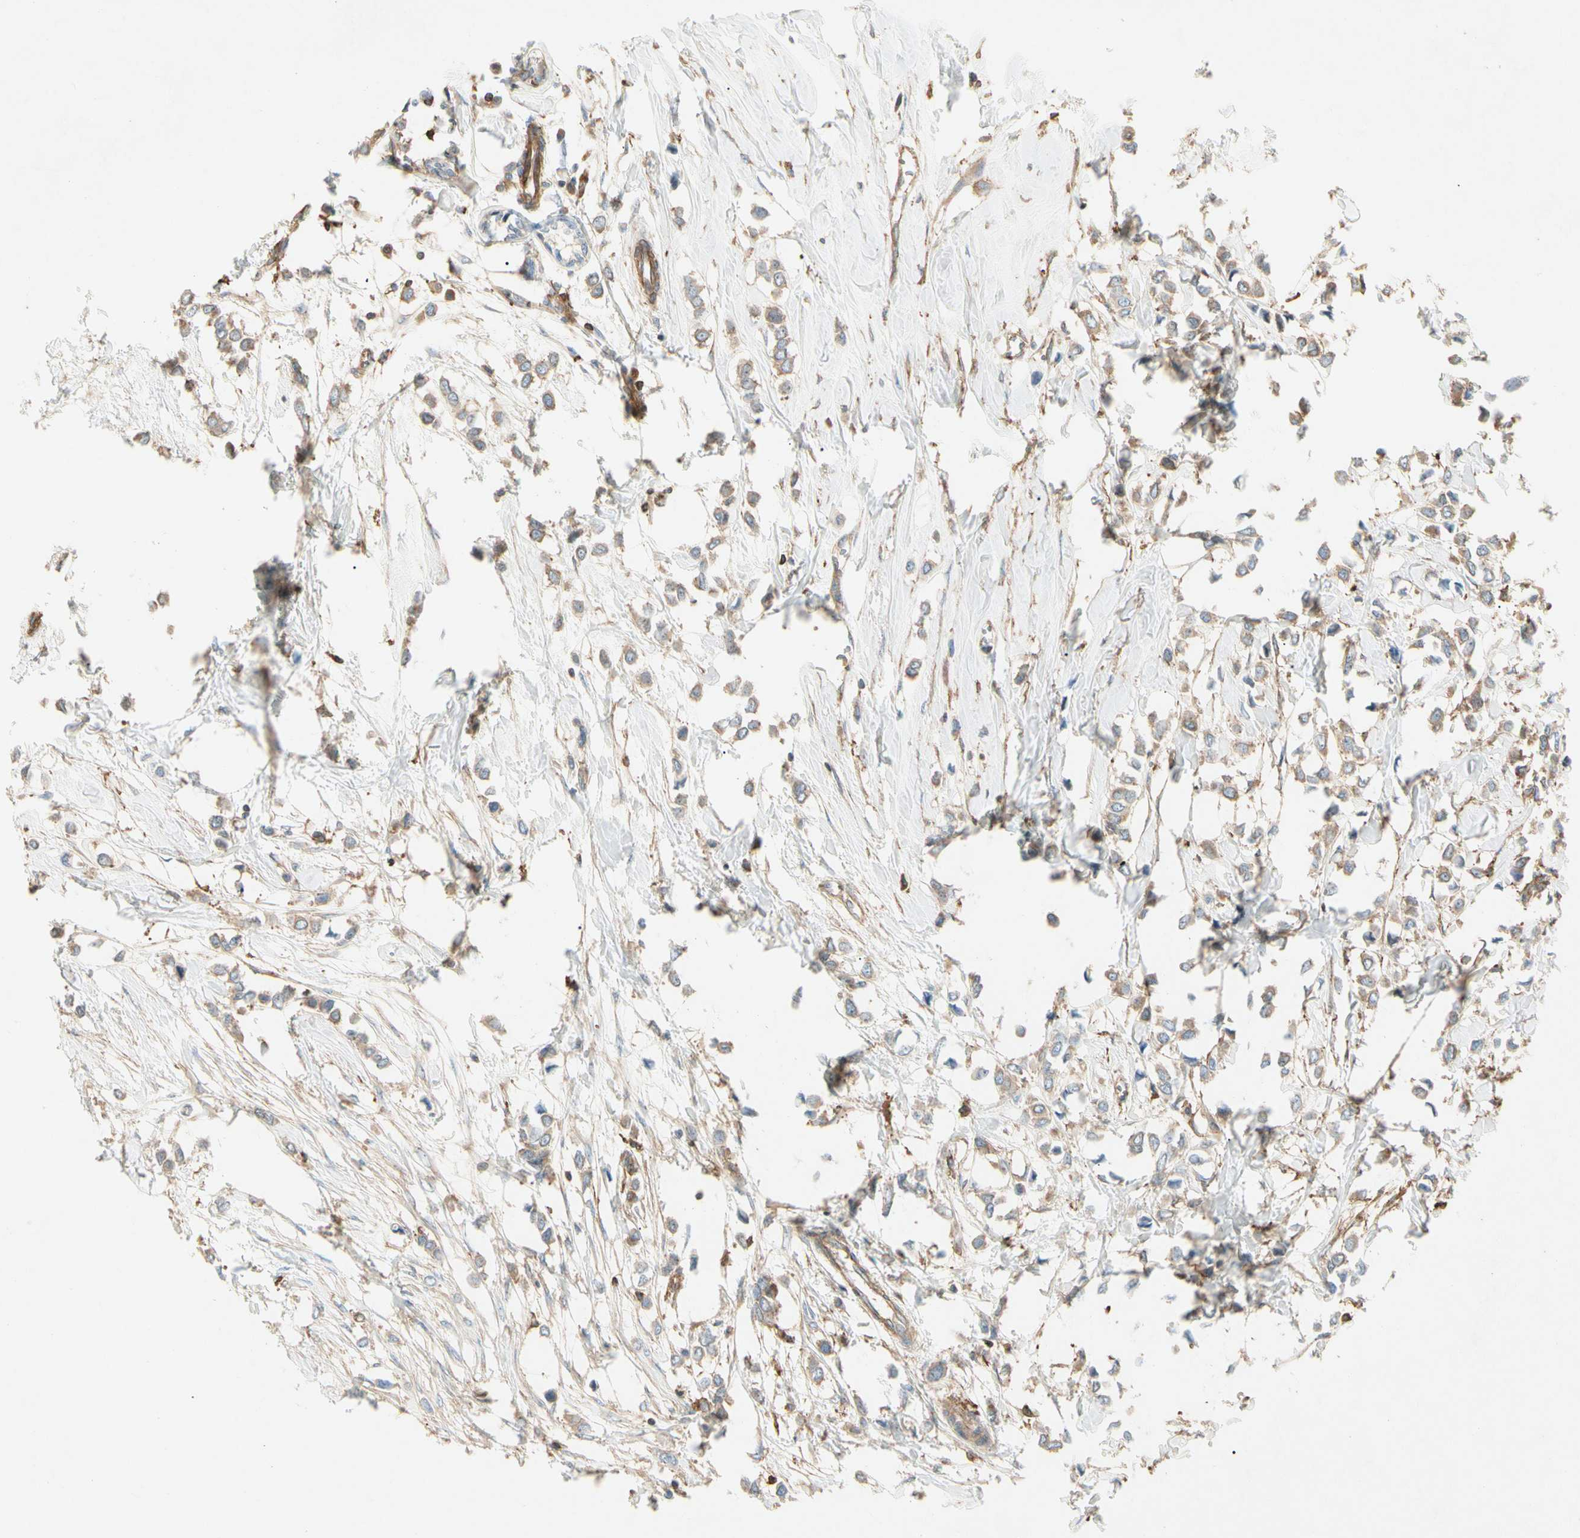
{"staining": {"intensity": "weak", "quantity": ">75%", "location": "cytoplasmic/membranous"}, "tissue": "breast cancer", "cell_type": "Tumor cells", "image_type": "cancer", "snomed": [{"axis": "morphology", "description": "Lobular carcinoma"}, {"axis": "topography", "description": "Breast"}], "caption": "Immunohistochemistry (DAB) staining of human breast cancer shows weak cytoplasmic/membranous protein staining in approximately >75% of tumor cells. (DAB (3,3'-diaminobenzidine) = brown stain, brightfield microscopy at high magnification).", "gene": "ARPC2", "patient": {"sex": "female", "age": 51}}